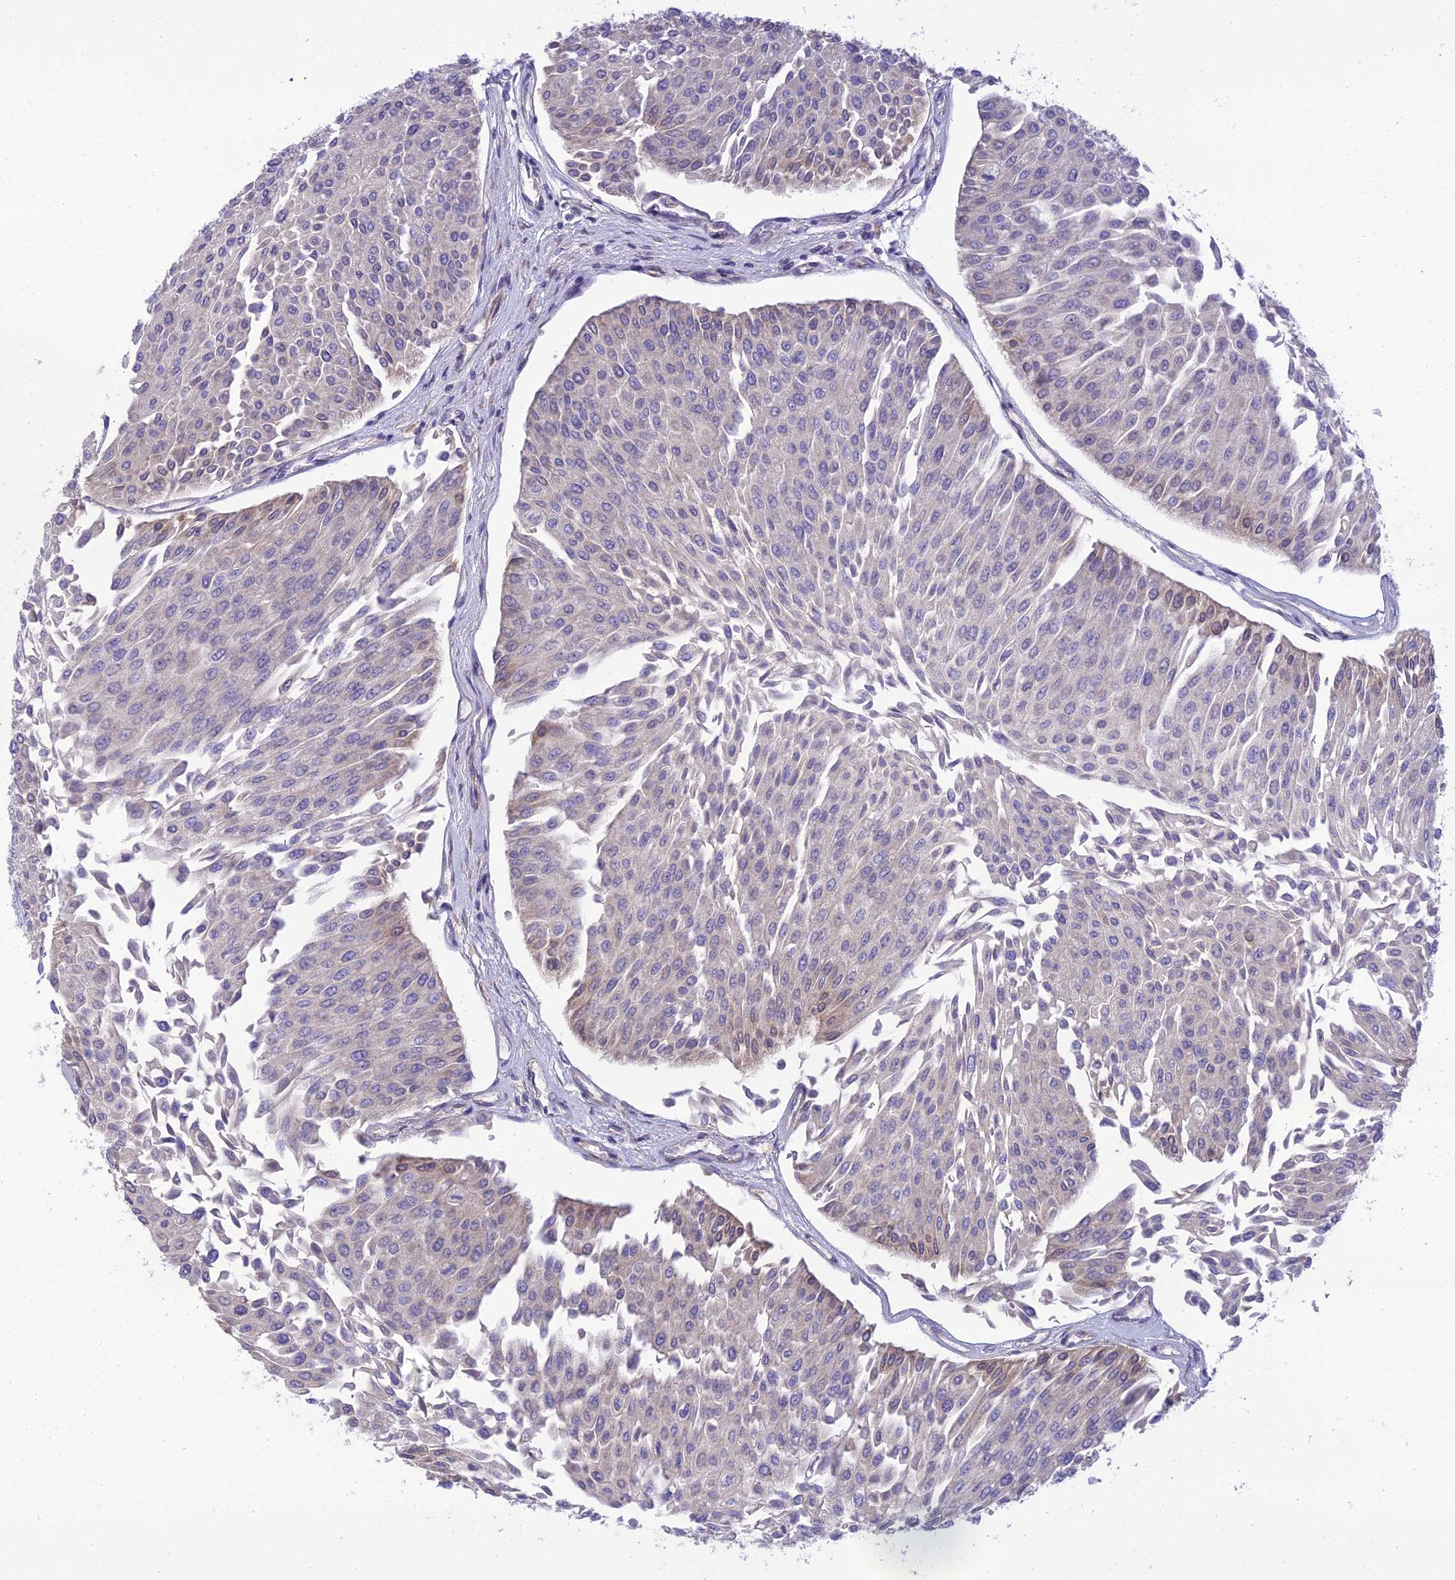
{"staining": {"intensity": "weak", "quantity": "25%-75%", "location": "cytoplasmic/membranous"}, "tissue": "urothelial cancer", "cell_type": "Tumor cells", "image_type": "cancer", "snomed": [{"axis": "morphology", "description": "Urothelial carcinoma, Low grade"}, {"axis": "topography", "description": "Urinary bladder"}], "caption": "The photomicrograph displays immunohistochemical staining of urothelial cancer. There is weak cytoplasmic/membranous staining is identified in approximately 25%-75% of tumor cells. (IHC, brightfield microscopy, high magnification).", "gene": "CLCN7", "patient": {"sex": "male", "age": 67}}